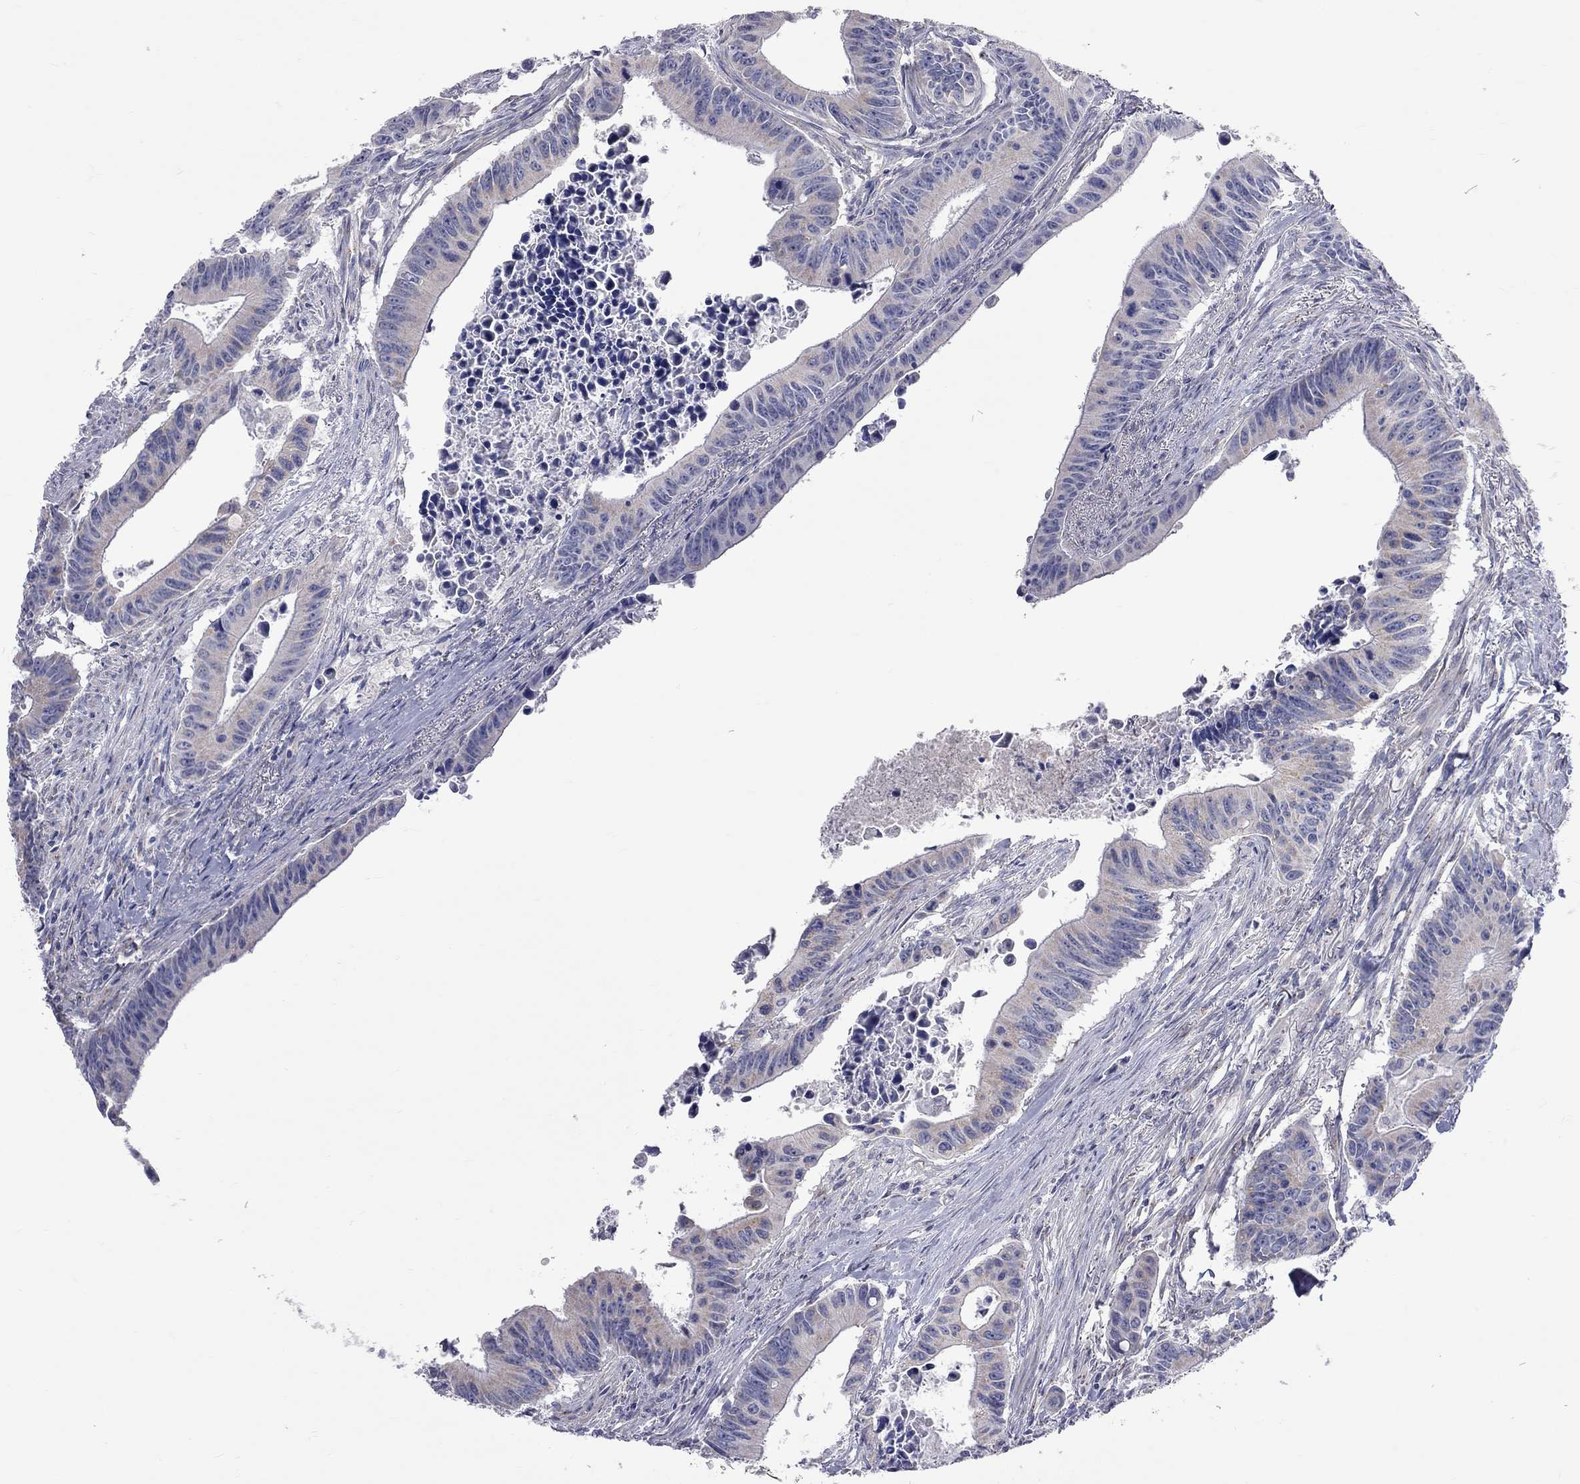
{"staining": {"intensity": "weak", "quantity": "<25%", "location": "cytoplasmic/membranous"}, "tissue": "colorectal cancer", "cell_type": "Tumor cells", "image_type": "cancer", "snomed": [{"axis": "morphology", "description": "Adenocarcinoma, NOS"}, {"axis": "topography", "description": "Colon"}], "caption": "The photomicrograph displays no significant expression in tumor cells of colorectal cancer (adenocarcinoma).", "gene": "OPRK1", "patient": {"sex": "female", "age": 87}}